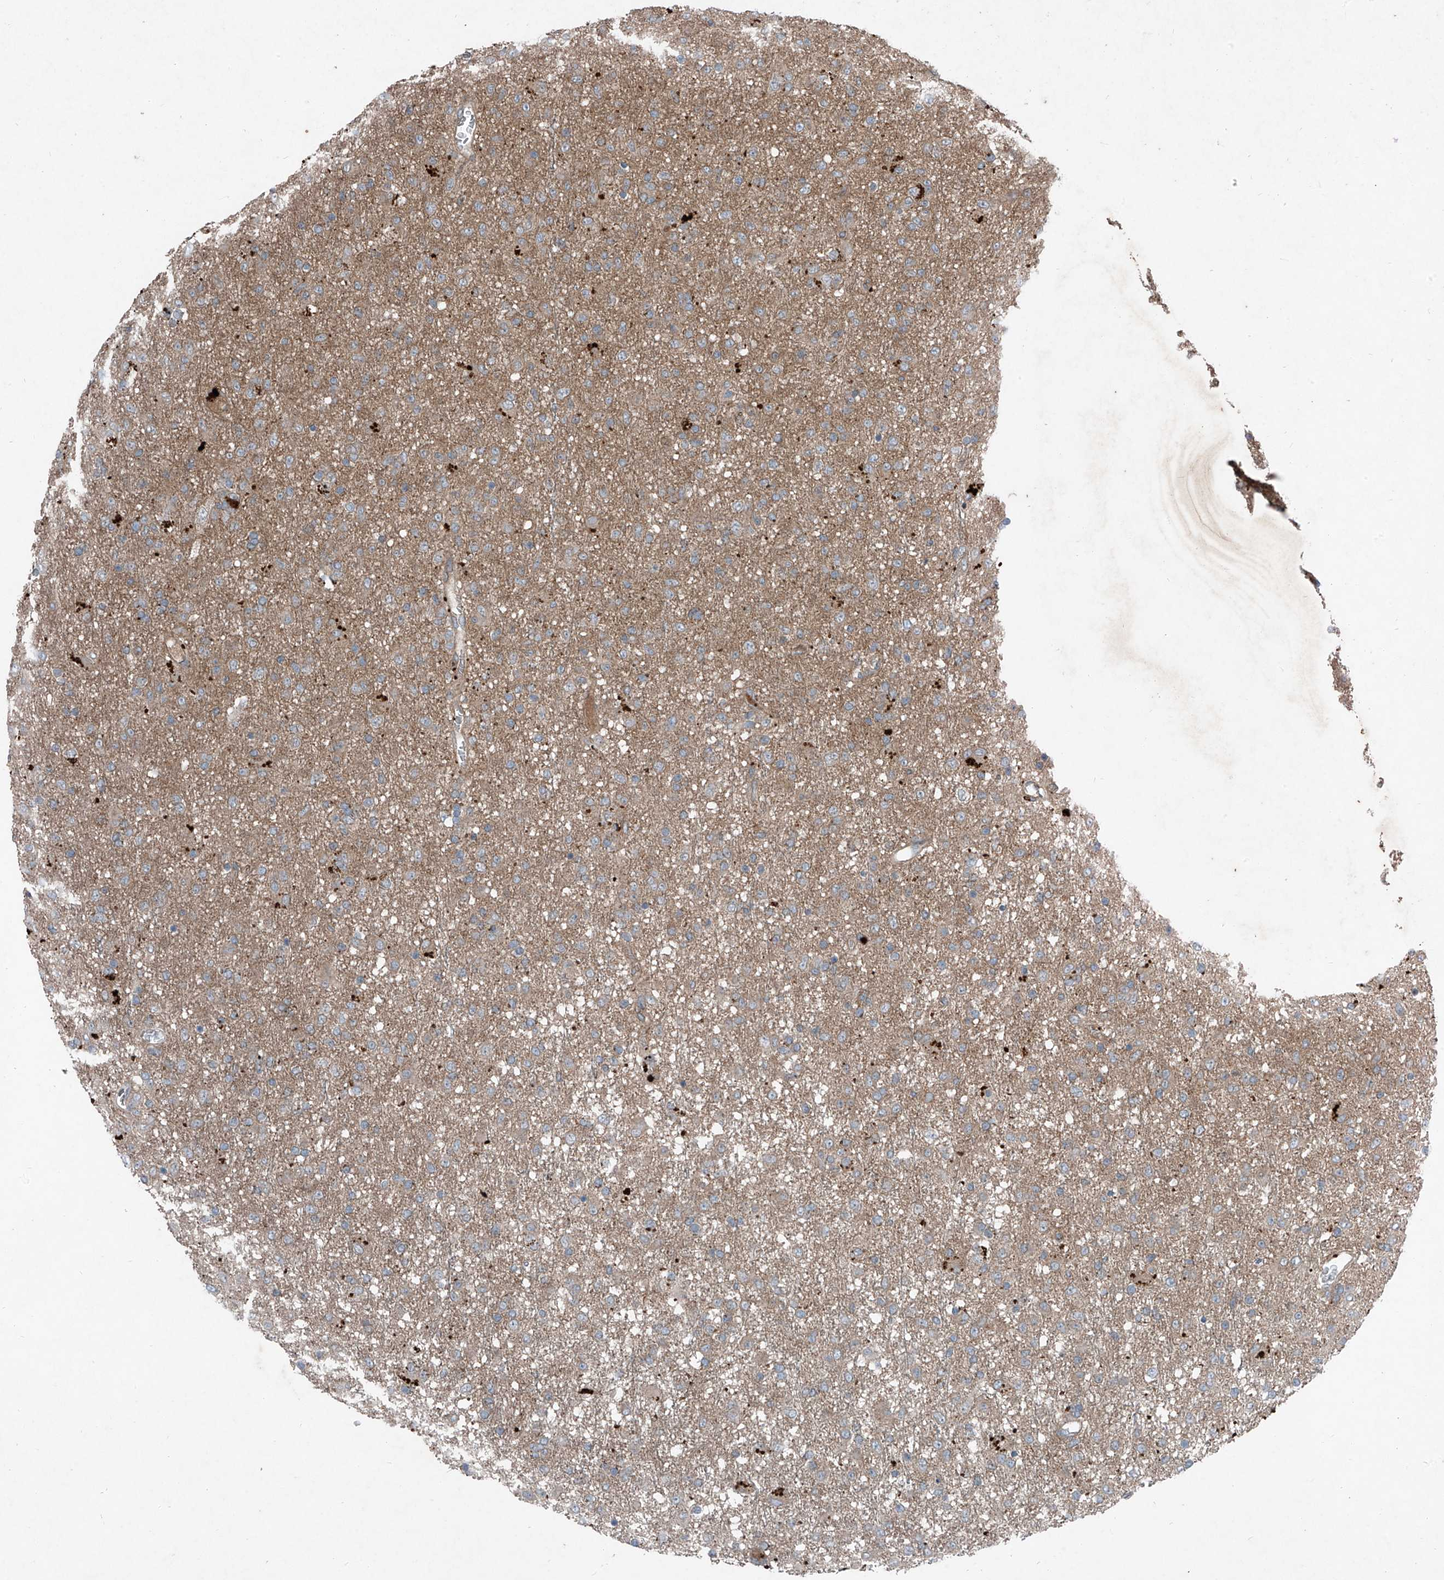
{"staining": {"intensity": "weak", "quantity": "25%-75%", "location": "cytoplasmic/membranous"}, "tissue": "glioma", "cell_type": "Tumor cells", "image_type": "cancer", "snomed": [{"axis": "morphology", "description": "Glioma, malignant, Low grade"}, {"axis": "topography", "description": "Brain"}], "caption": "IHC of human malignant low-grade glioma reveals low levels of weak cytoplasmic/membranous expression in about 25%-75% of tumor cells.", "gene": "FOXRED2", "patient": {"sex": "male", "age": 65}}